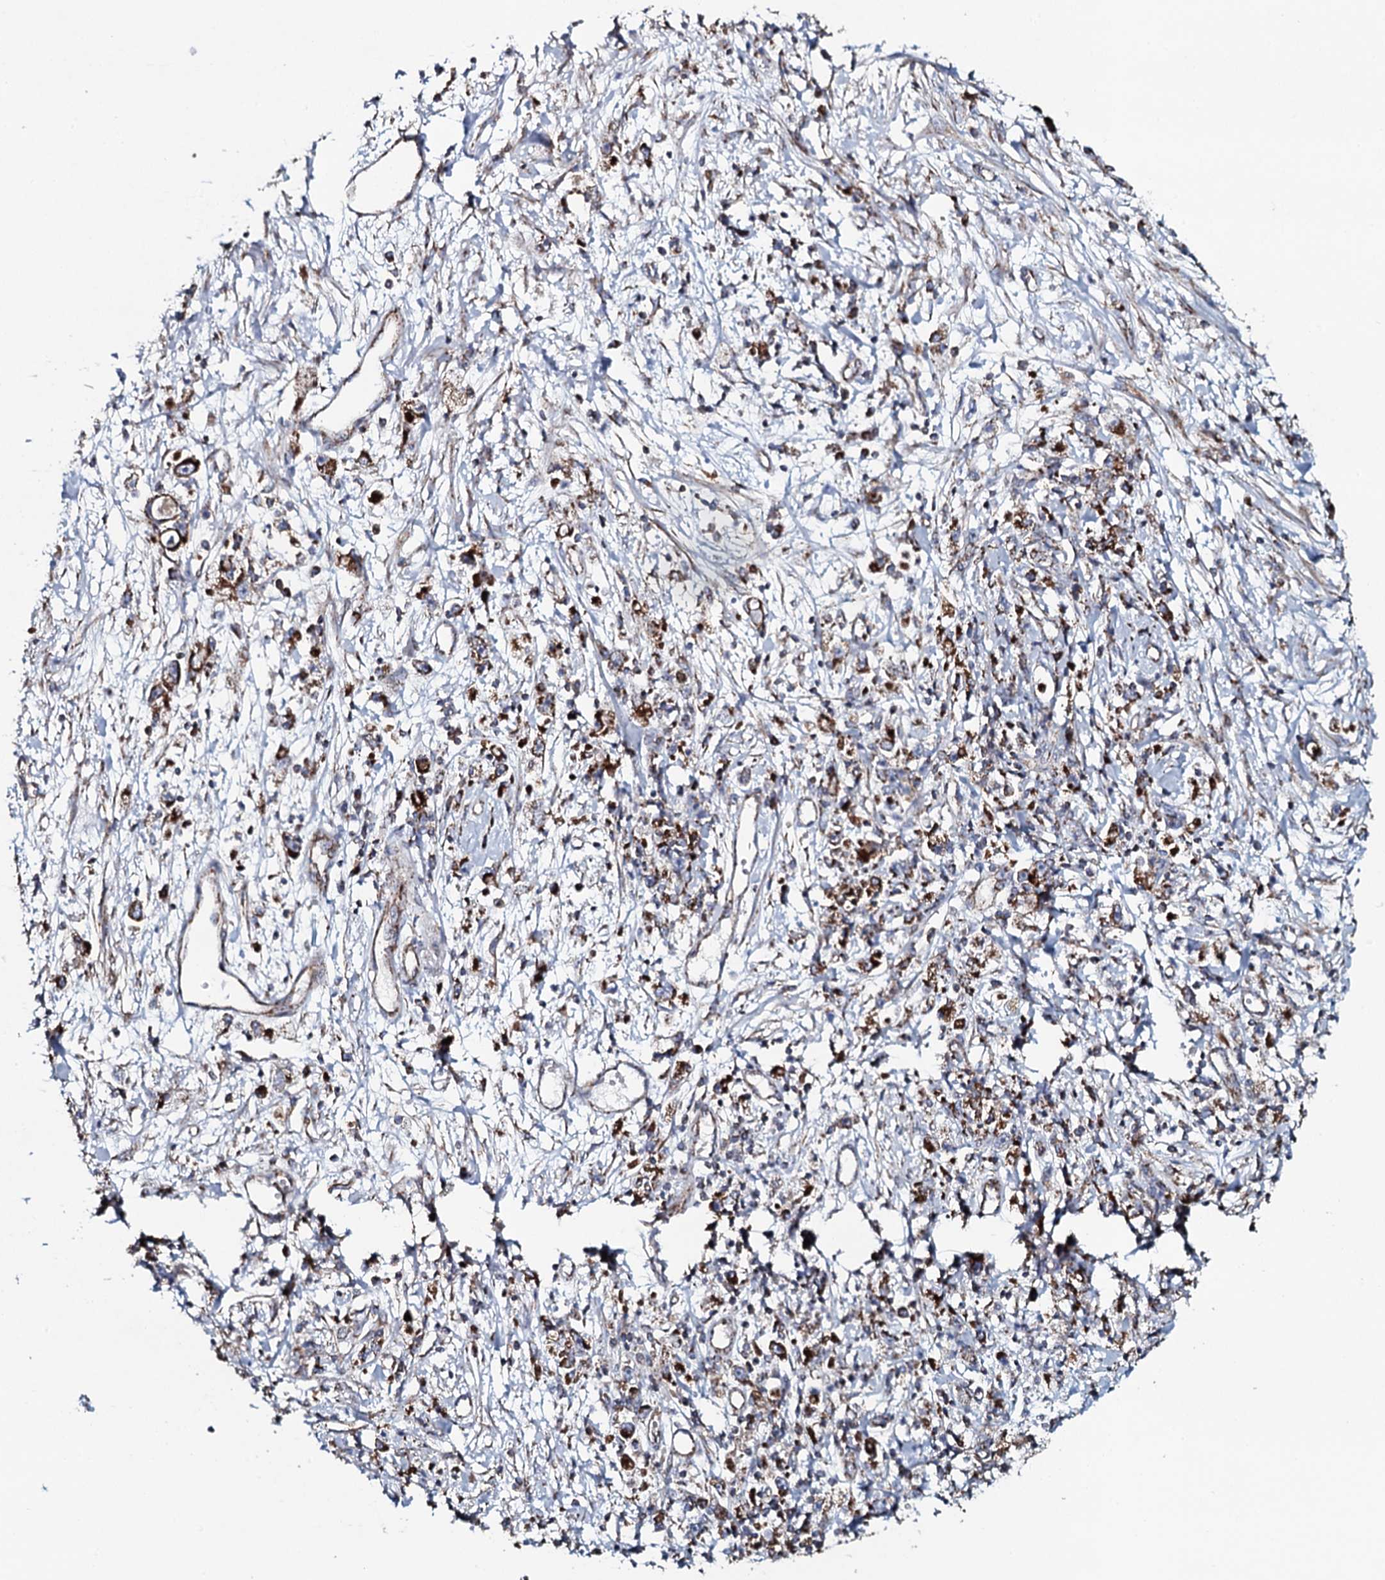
{"staining": {"intensity": "strong", "quantity": ">75%", "location": "cytoplasmic/membranous"}, "tissue": "stomach cancer", "cell_type": "Tumor cells", "image_type": "cancer", "snomed": [{"axis": "morphology", "description": "Adenocarcinoma, NOS"}, {"axis": "topography", "description": "Stomach"}], "caption": "Adenocarcinoma (stomach) was stained to show a protein in brown. There is high levels of strong cytoplasmic/membranous positivity in approximately >75% of tumor cells. (DAB IHC with brightfield microscopy, high magnification).", "gene": "EVC2", "patient": {"sex": "female", "age": 59}}